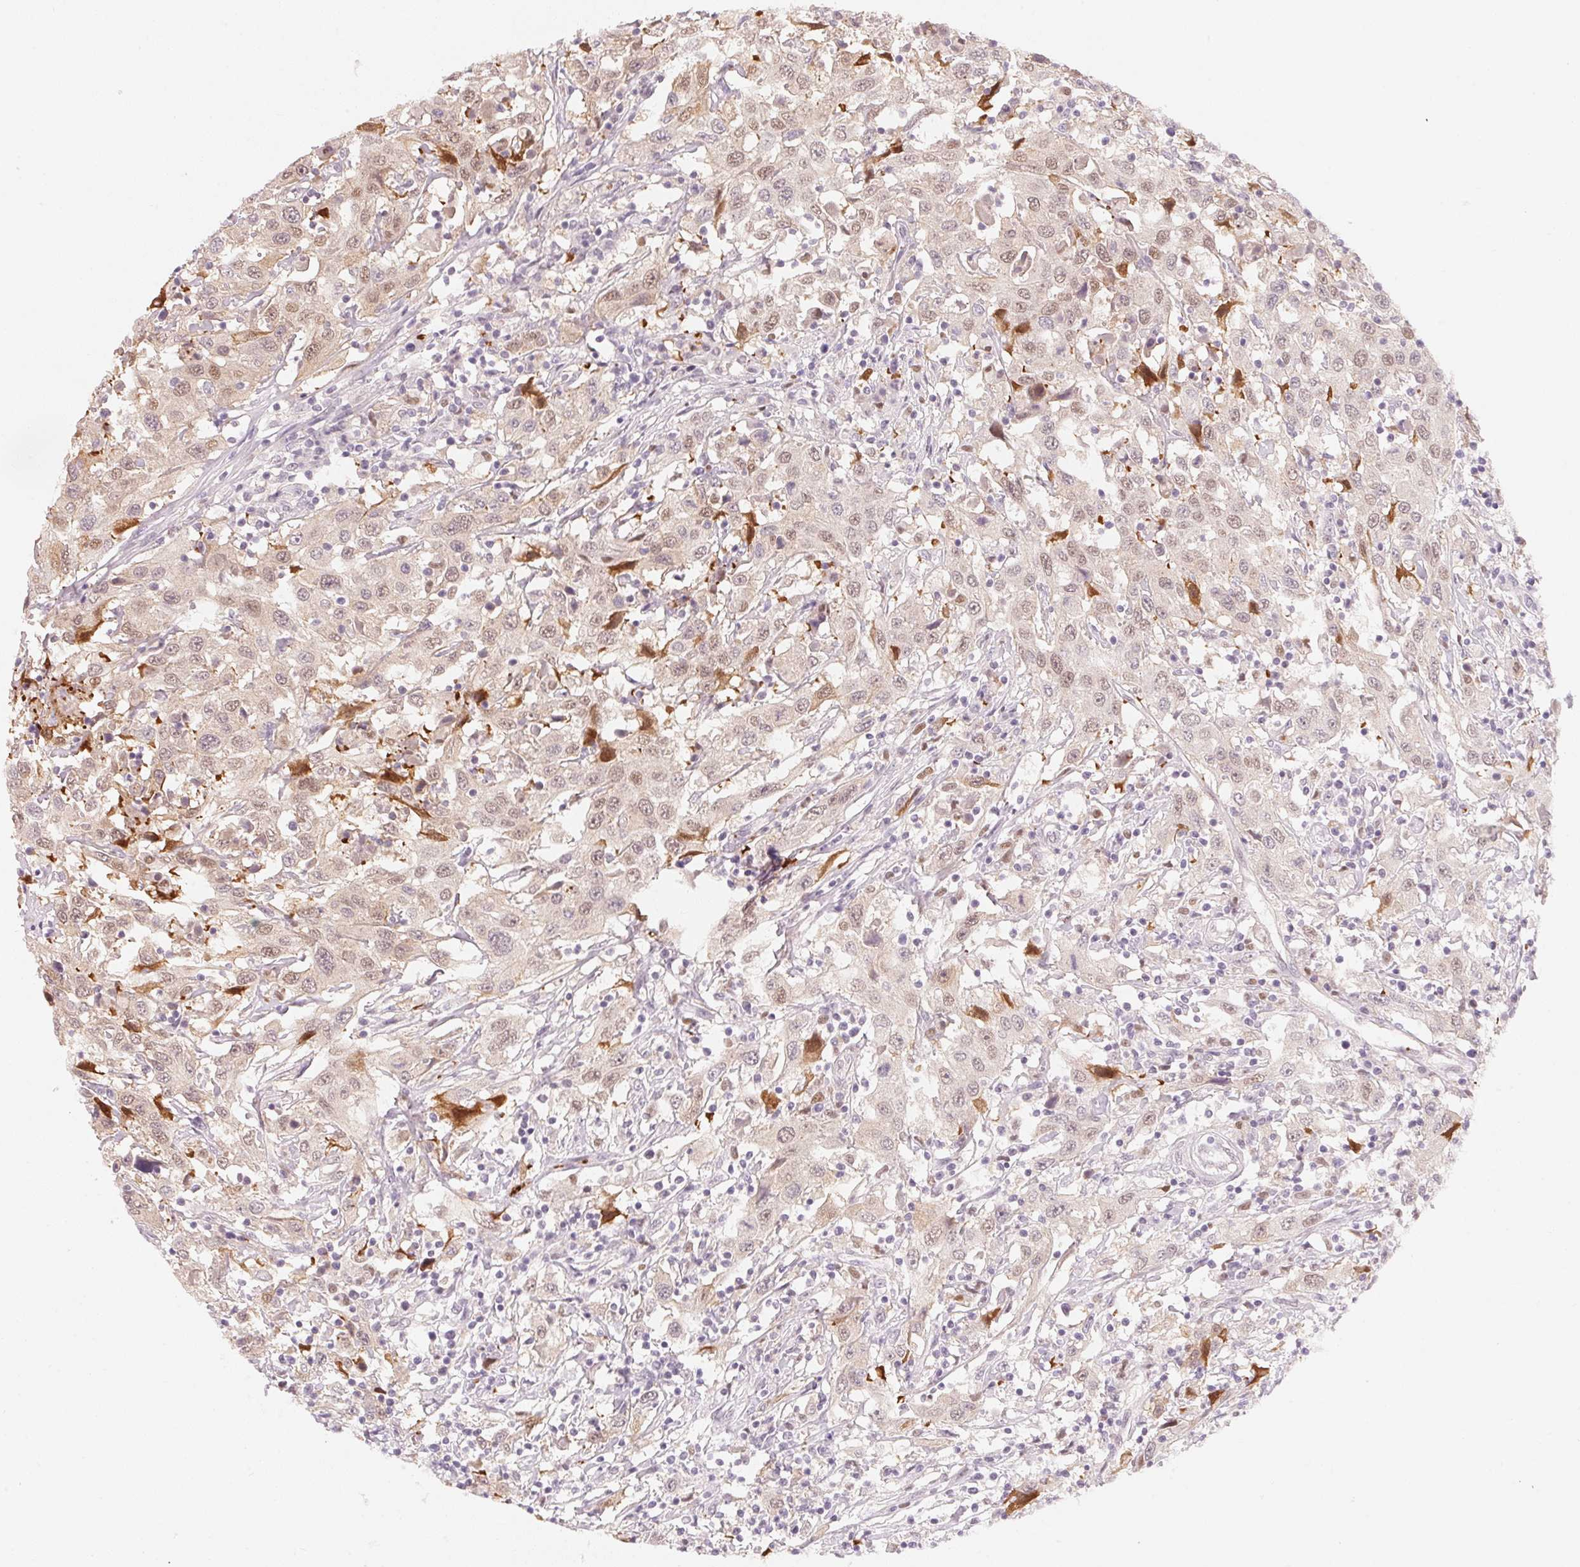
{"staining": {"intensity": "negative", "quantity": "none", "location": "none"}, "tissue": "urothelial cancer", "cell_type": "Tumor cells", "image_type": "cancer", "snomed": [{"axis": "morphology", "description": "Urothelial carcinoma, High grade"}, {"axis": "topography", "description": "Urinary bladder"}], "caption": "Immunohistochemistry (IHC) micrograph of neoplastic tissue: human urothelial carcinoma (high-grade) stained with DAB shows no significant protein positivity in tumor cells.", "gene": "ARHGAP22", "patient": {"sex": "male", "age": 61}}